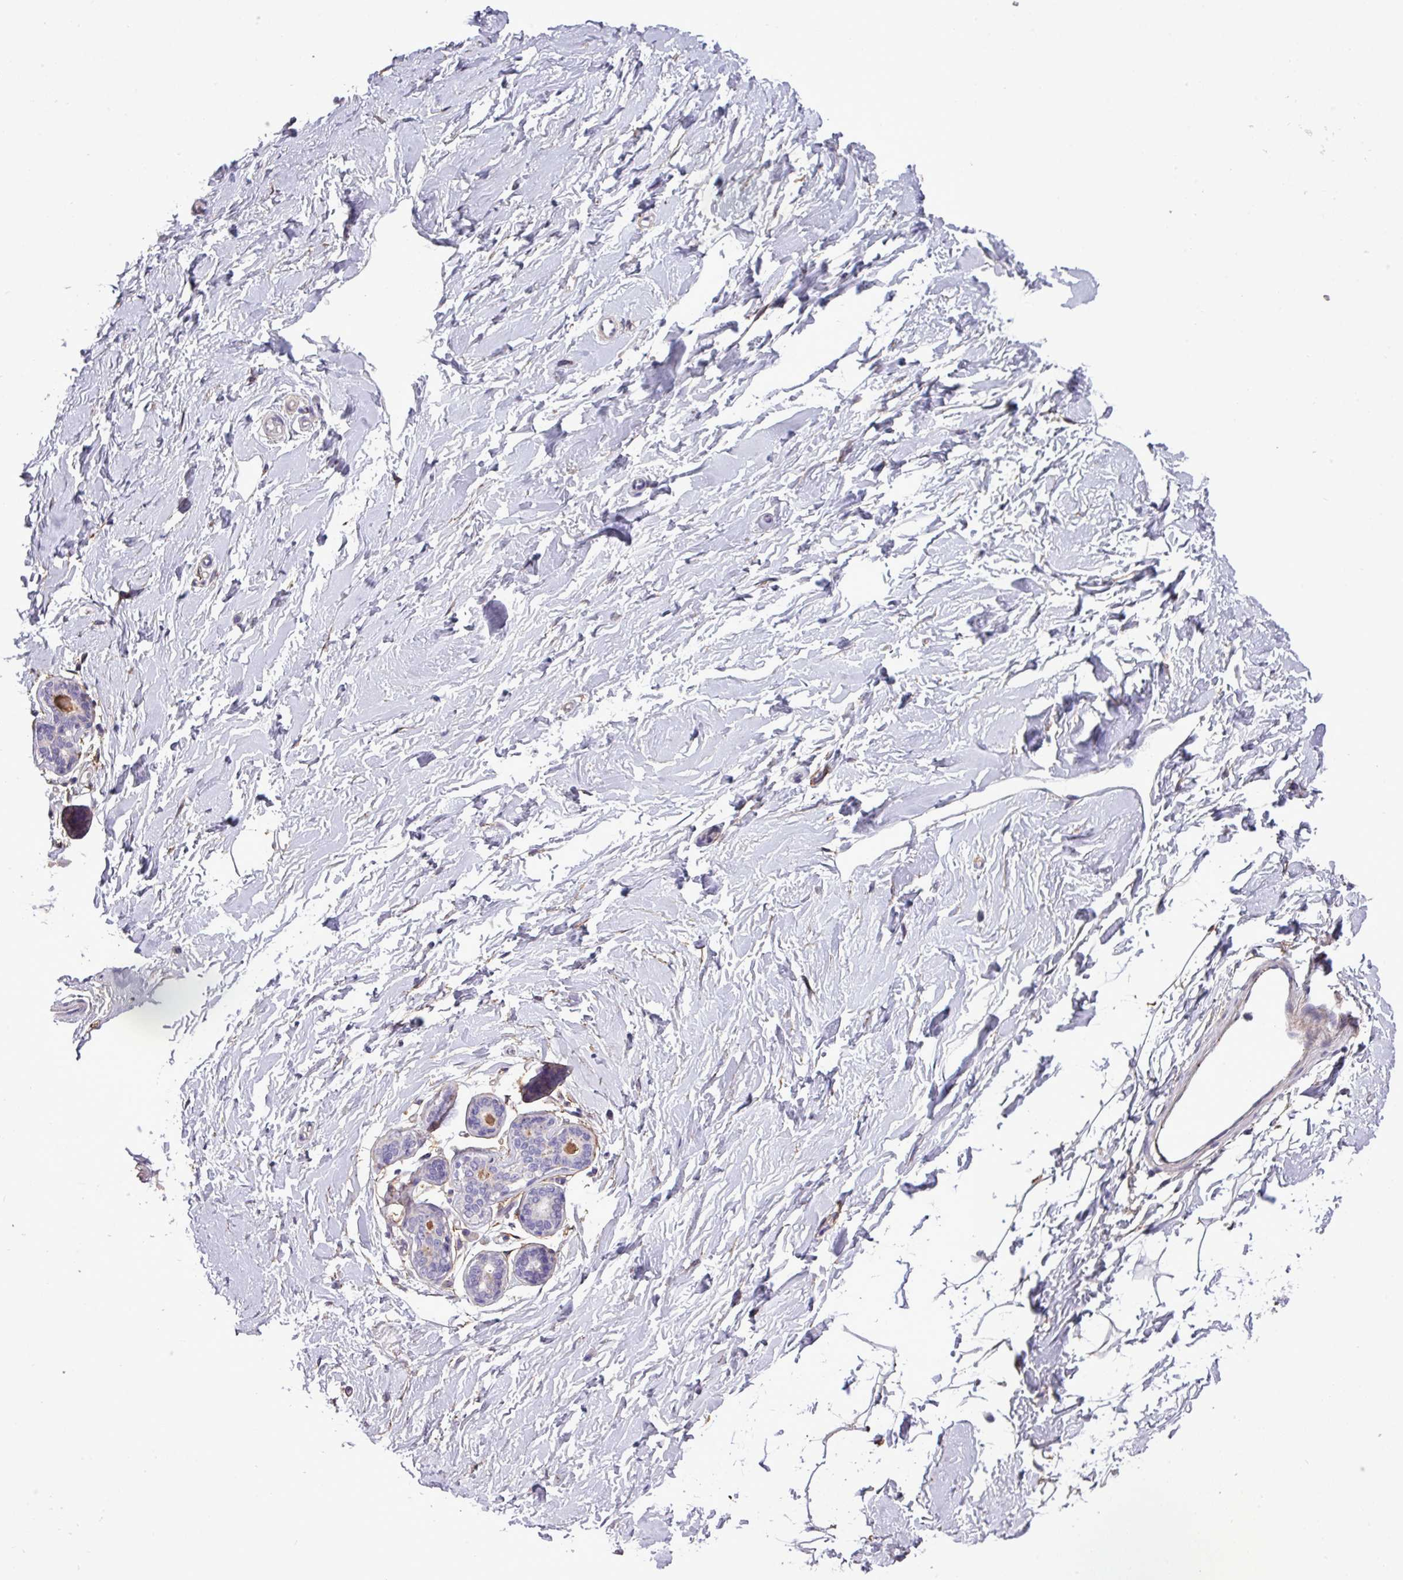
{"staining": {"intensity": "negative", "quantity": "none", "location": "none"}, "tissue": "breast", "cell_type": "Adipocytes", "image_type": "normal", "snomed": [{"axis": "morphology", "description": "Normal tissue, NOS"}, {"axis": "topography", "description": "Breast"}], "caption": "Immunohistochemical staining of normal human breast displays no significant staining in adipocytes.", "gene": "CD248", "patient": {"sex": "female", "age": 23}}